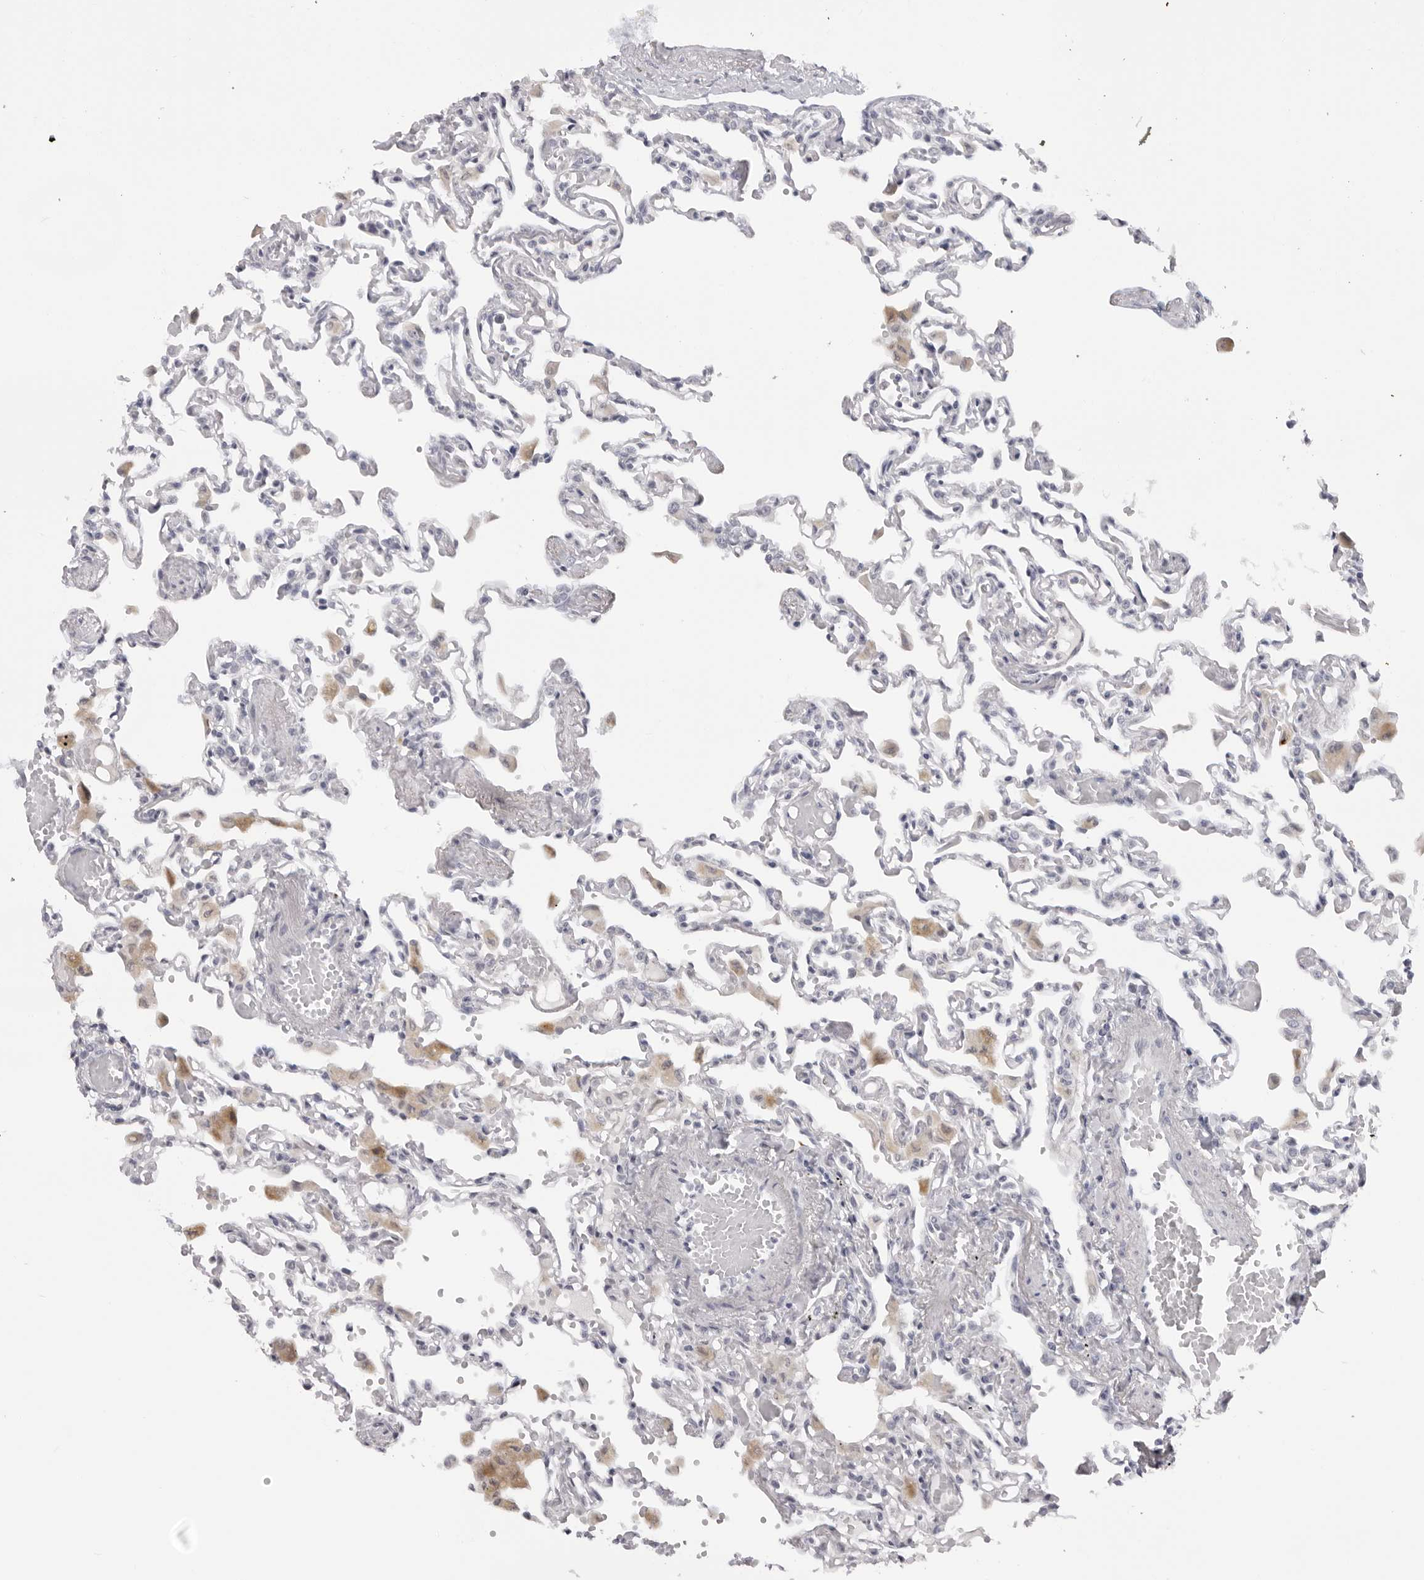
{"staining": {"intensity": "negative", "quantity": "none", "location": "none"}, "tissue": "lung", "cell_type": "Alveolar cells", "image_type": "normal", "snomed": [{"axis": "morphology", "description": "Normal tissue, NOS"}, {"axis": "topography", "description": "Bronchus"}, {"axis": "topography", "description": "Lung"}], "caption": "Immunohistochemistry histopathology image of unremarkable lung: human lung stained with DAB (3,3'-diaminobenzidine) demonstrates no significant protein expression in alveolar cells.", "gene": "ACP6", "patient": {"sex": "female", "age": 49}}